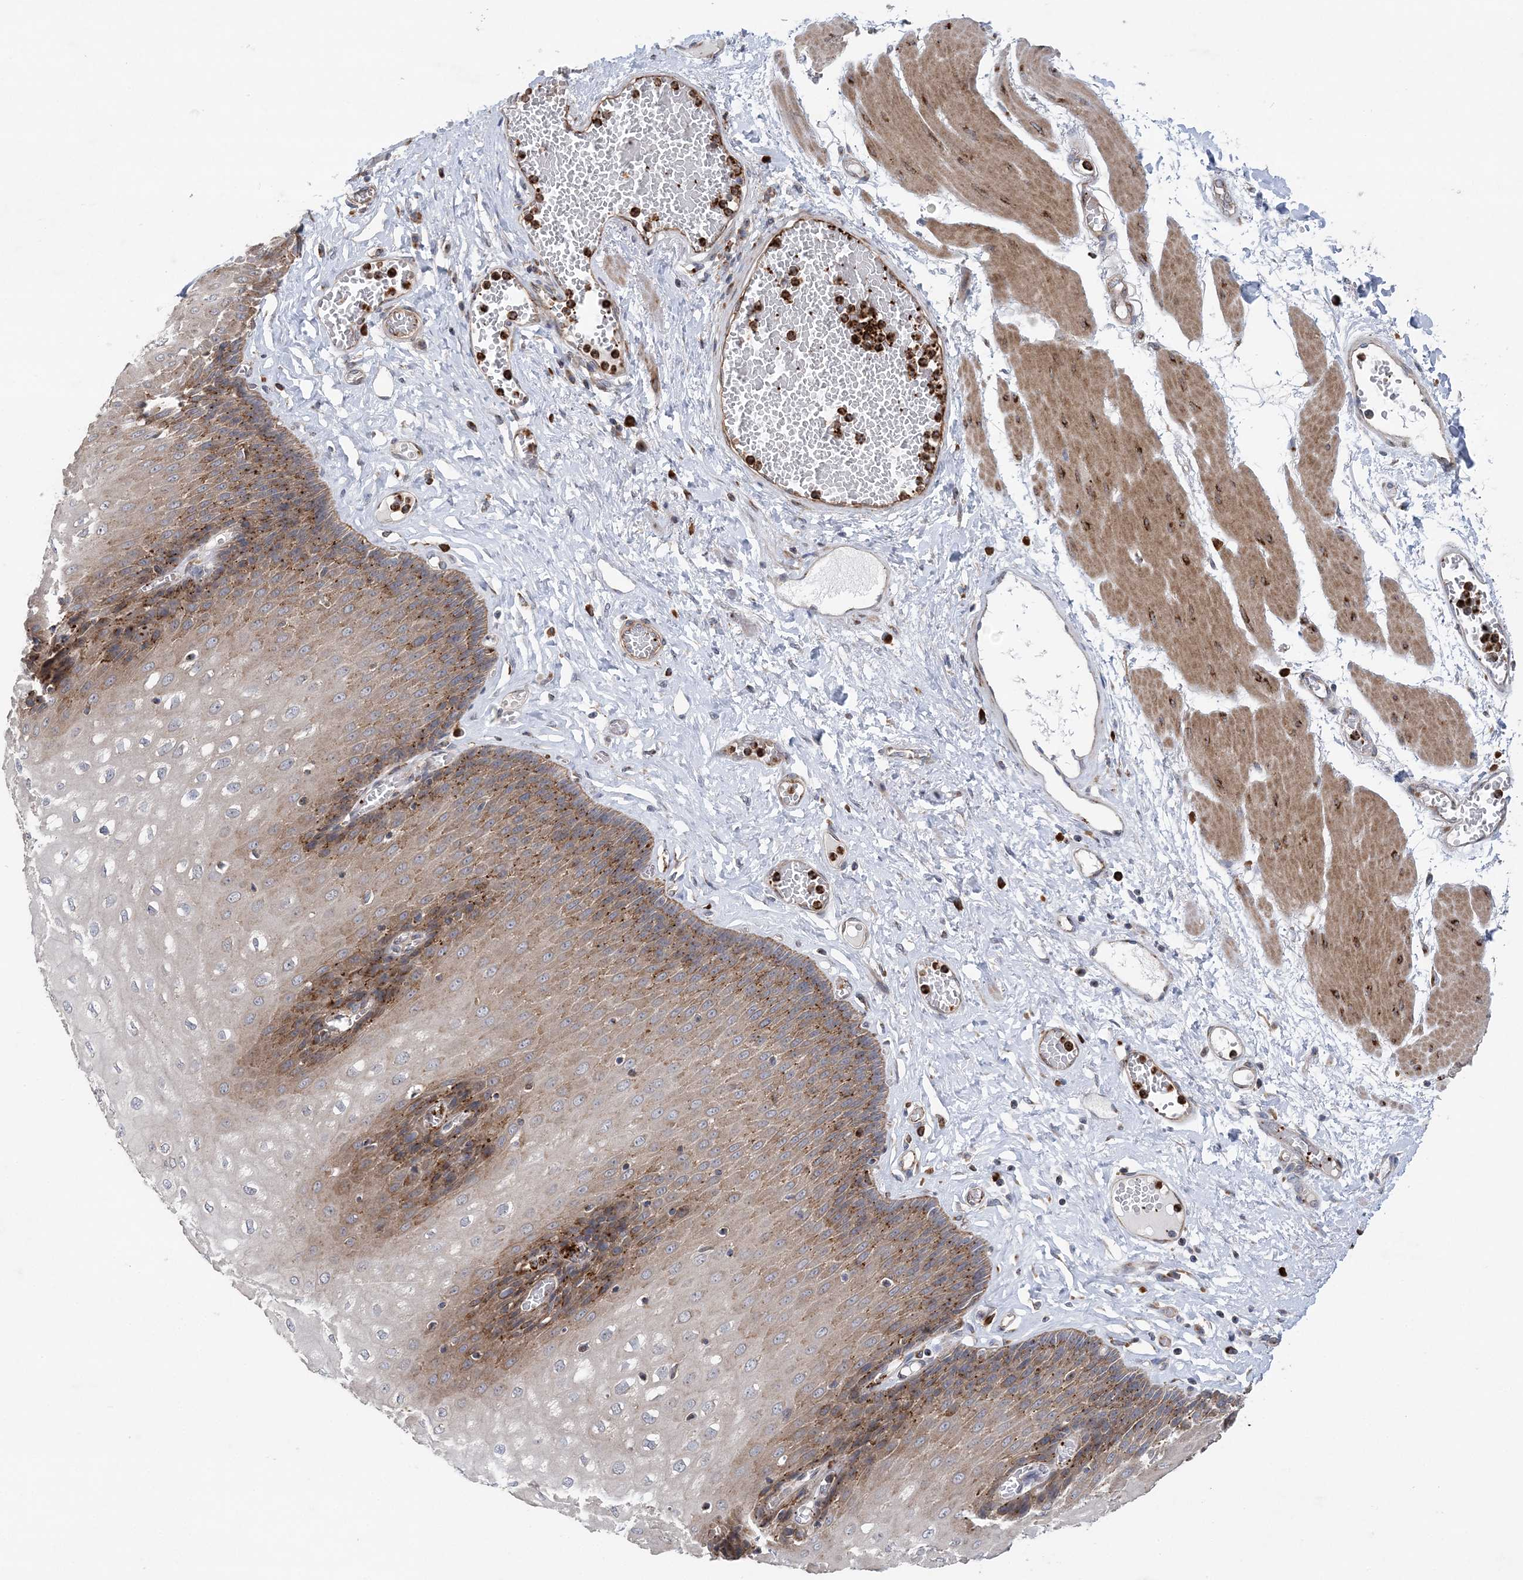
{"staining": {"intensity": "moderate", "quantity": "25%-75%", "location": "cytoplasmic/membranous"}, "tissue": "esophagus", "cell_type": "Squamous epithelial cells", "image_type": "normal", "snomed": [{"axis": "morphology", "description": "Normal tissue, NOS"}, {"axis": "topography", "description": "Esophagus"}], "caption": "Immunohistochemical staining of normal human esophagus displays medium levels of moderate cytoplasmic/membranous expression in about 25%-75% of squamous epithelial cells.", "gene": "PTTG1IP", "patient": {"sex": "male", "age": 60}}